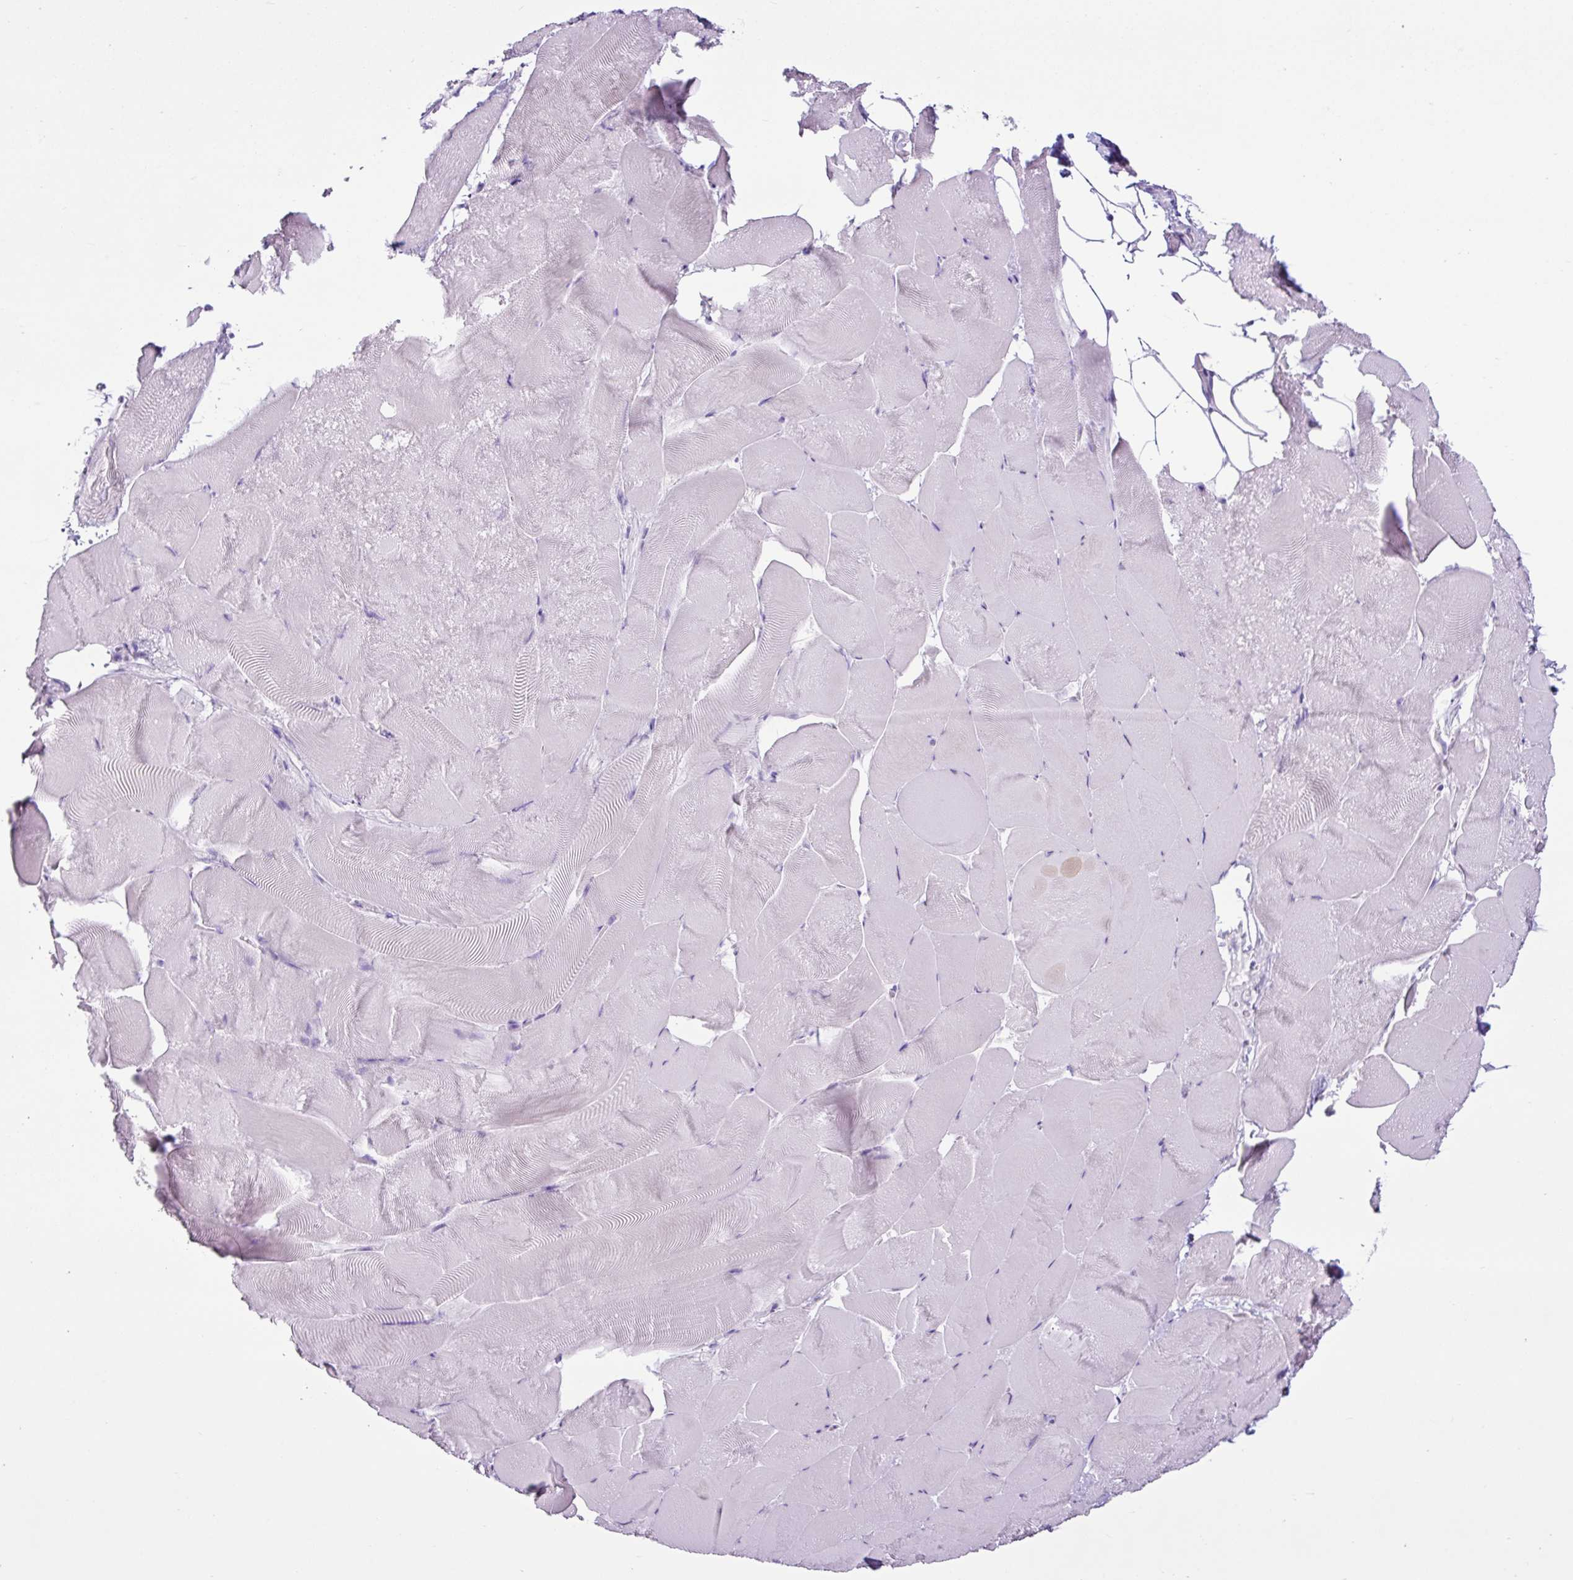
{"staining": {"intensity": "negative", "quantity": "none", "location": "none"}, "tissue": "skeletal muscle", "cell_type": "Myocytes", "image_type": "normal", "snomed": [{"axis": "morphology", "description": "Normal tissue, NOS"}, {"axis": "topography", "description": "Skeletal muscle"}], "caption": "There is no significant positivity in myocytes of skeletal muscle. (DAB (3,3'-diaminobenzidine) IHC visualized using brightfield microscopy, high magnification).", "gene": "PGR", "patient": {"sex": "female", "age": 64}}